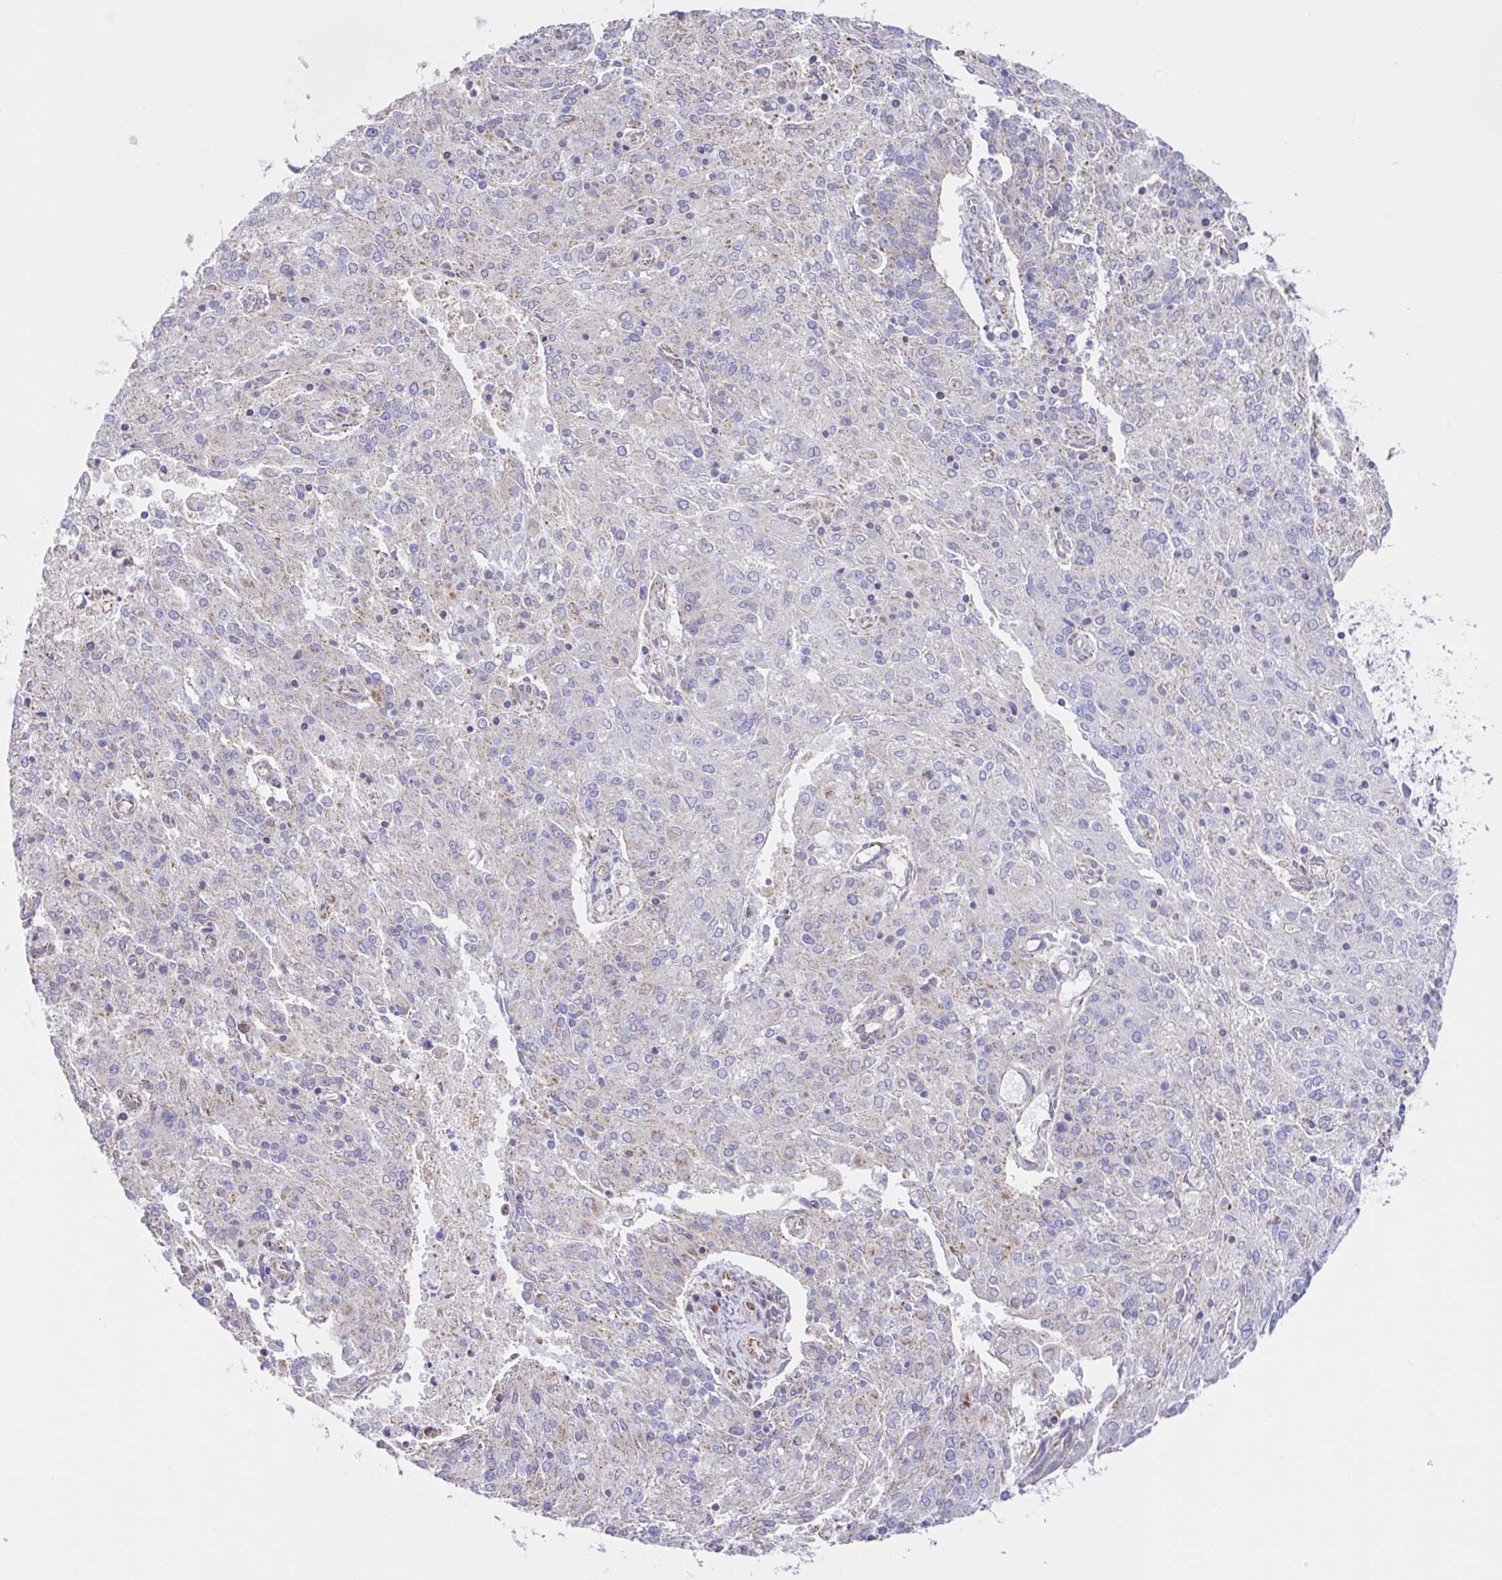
{"staining": {"intensity": "negative", "quantity": "none", "location": "none"}, "tissue": "endometrial cancer", "cell_type": "Tumor cells", "image_type": "cancer", "snomed": [{"axis": "morphology", "description": "Adenocarcinoma, NOS"}, {"axis": "topography", "description": "Endometrium"}], "caption": "An image of endometrial adenocarcinoma stained for a protein reveals no brown staining in tumor cells. (Immunohistochemistry, brightfield microscopy, high magnification).", "gene": "NDUFS2", "patient": {"sex": "female", "age": 82}}